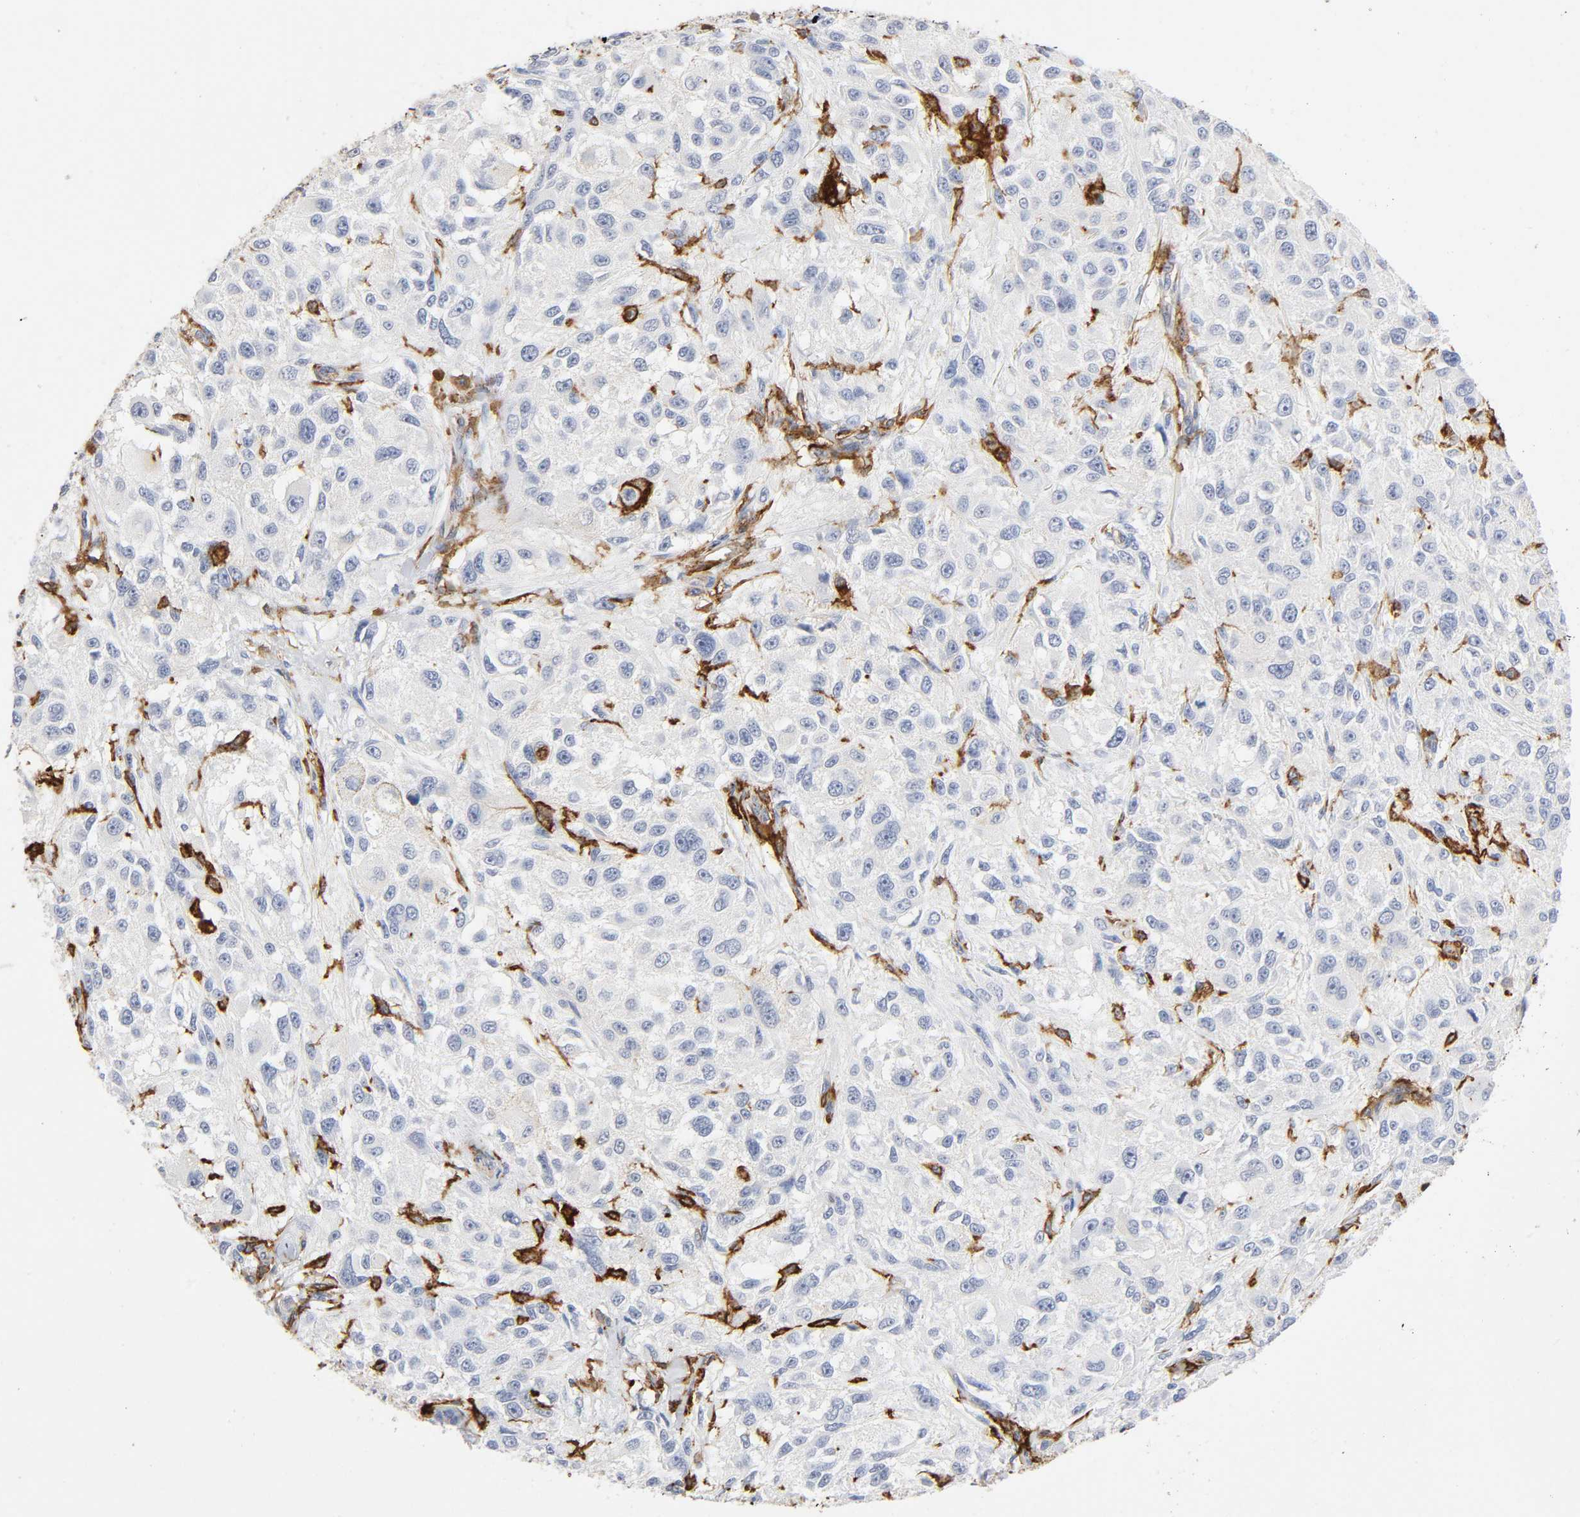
{"staining": {"intensity": "negative", "quantity": "none", "location": "none"}, "tissue": "melanoma", "cell_type": "Tumor cells", "image_type": "cancer", "snomed": [{"axis": "morphology", "description": "Necrosis, NOS"}, {"axis": "morphology", "description": "Malignant melanoma, NOS"}, {"axis": "topography", "description": "Skin"}], "caption": "Immunohistochemistry of malignant melanoma shows no staining in tumor cells. (Immunohistochemistry (ihc), brightfield microscopy, high magnification).", "gene": "LYN", "patient": {"sex": "female", "age": 87}}